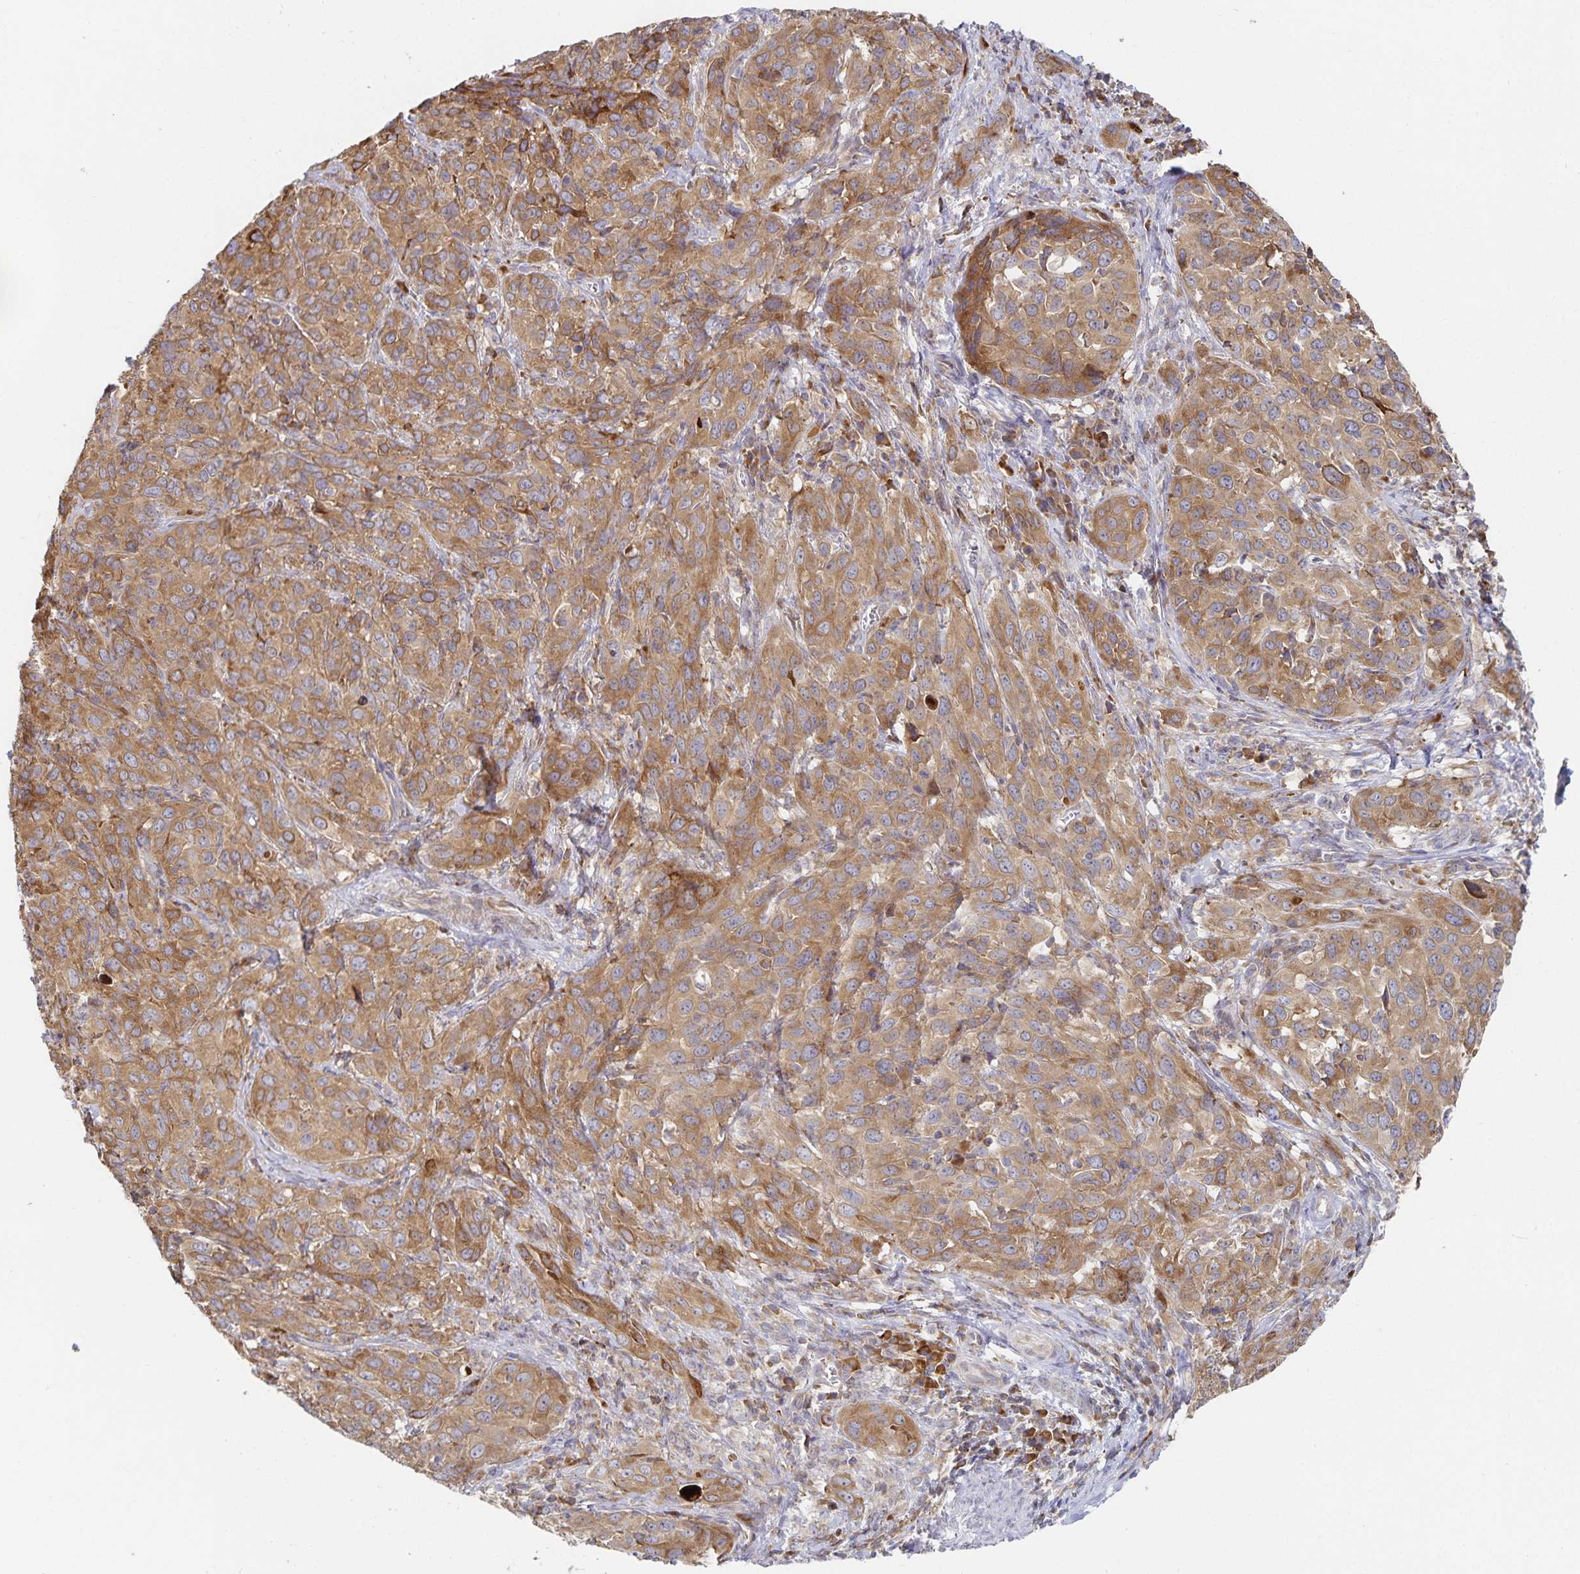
{"staining": {"intensity": "moderate", "quantity": ">75%", "location": "cytoplasmic/membranous"}, "tissue": "cervical cancer", "cell_type": "Tumor cells", "image_type": "cancer", "snomed": [{"axis": "morphology", "description": "Squamous cell carcinoma, NOS"}, {"axis": "topography", "description": "Cervix"}], "caption": "This micrograph demonstrates cervical cancer stained with immunohistochemistry to label a protein in brown. The cytoplasmic/membranous of tumor cells show moderate positivity for the protein. Nuclei are counter-stained blue.", "gene": "NOMO1", "patient": {"sex": "female", "age": 51}}